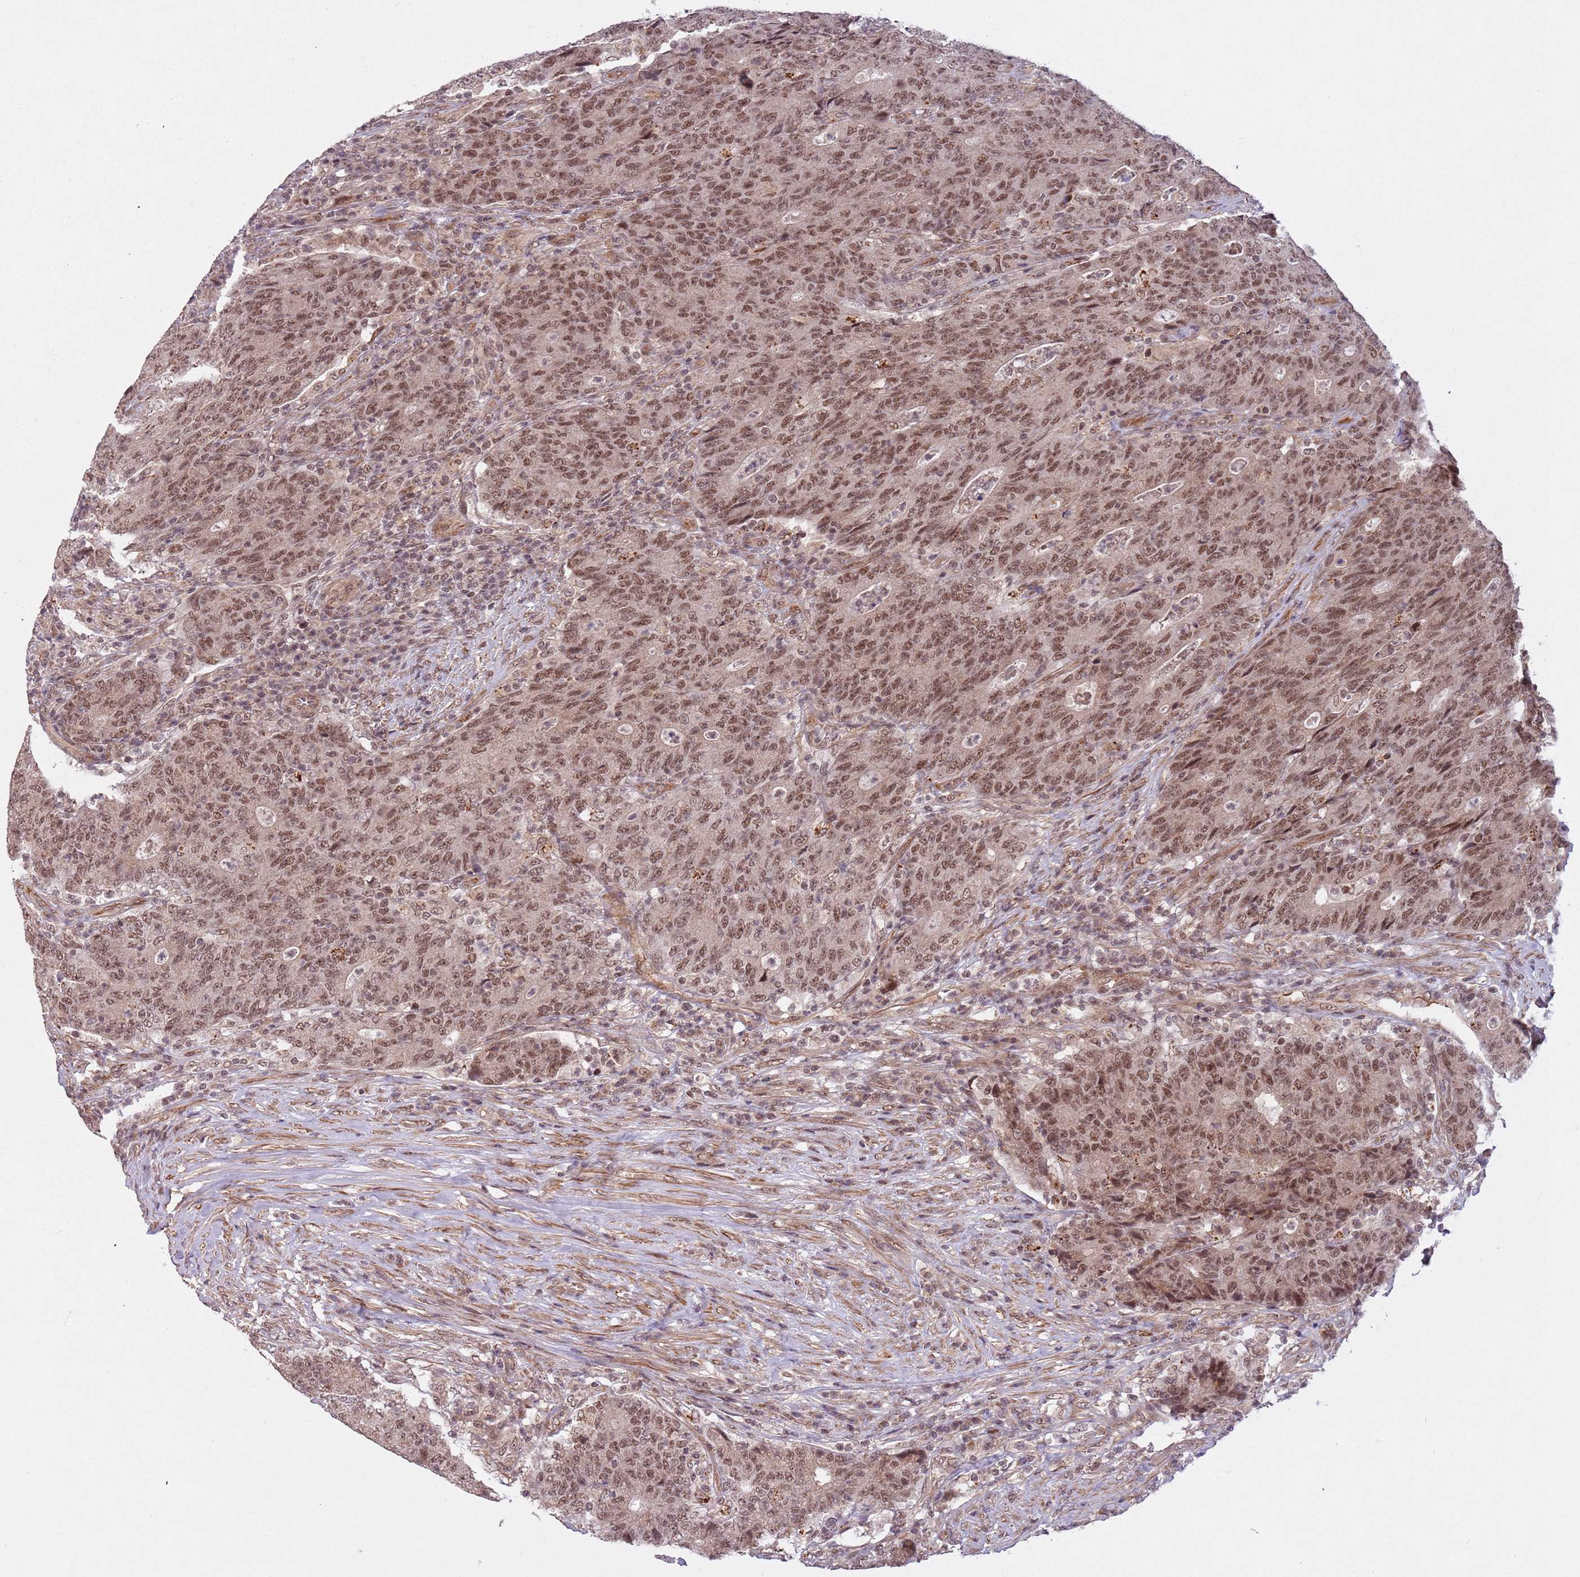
{"staining": {"intensity": "moderate", "quantity": ">75%", "location": "nuclear"}, "tissue": "colorectal cancer", "cell_type": "Tumor cells", "image_type": "cancer", "snomed": [{"axis": "morphology", "description": "Adenocarcinoma, NOS"}, {"axis": "topography", "description": "Colon"}], "caption": "Immunohistochemistry (DAB) staining of human colorectal adenocarcinoma demonstrates moderate nuclear protein staining in approximately >75% of tumor cells. (DAB IHC with brightfield microscopy, high magnification).", "gene": "SUDS3", "patient": {"sex": "female", "age": 75}}